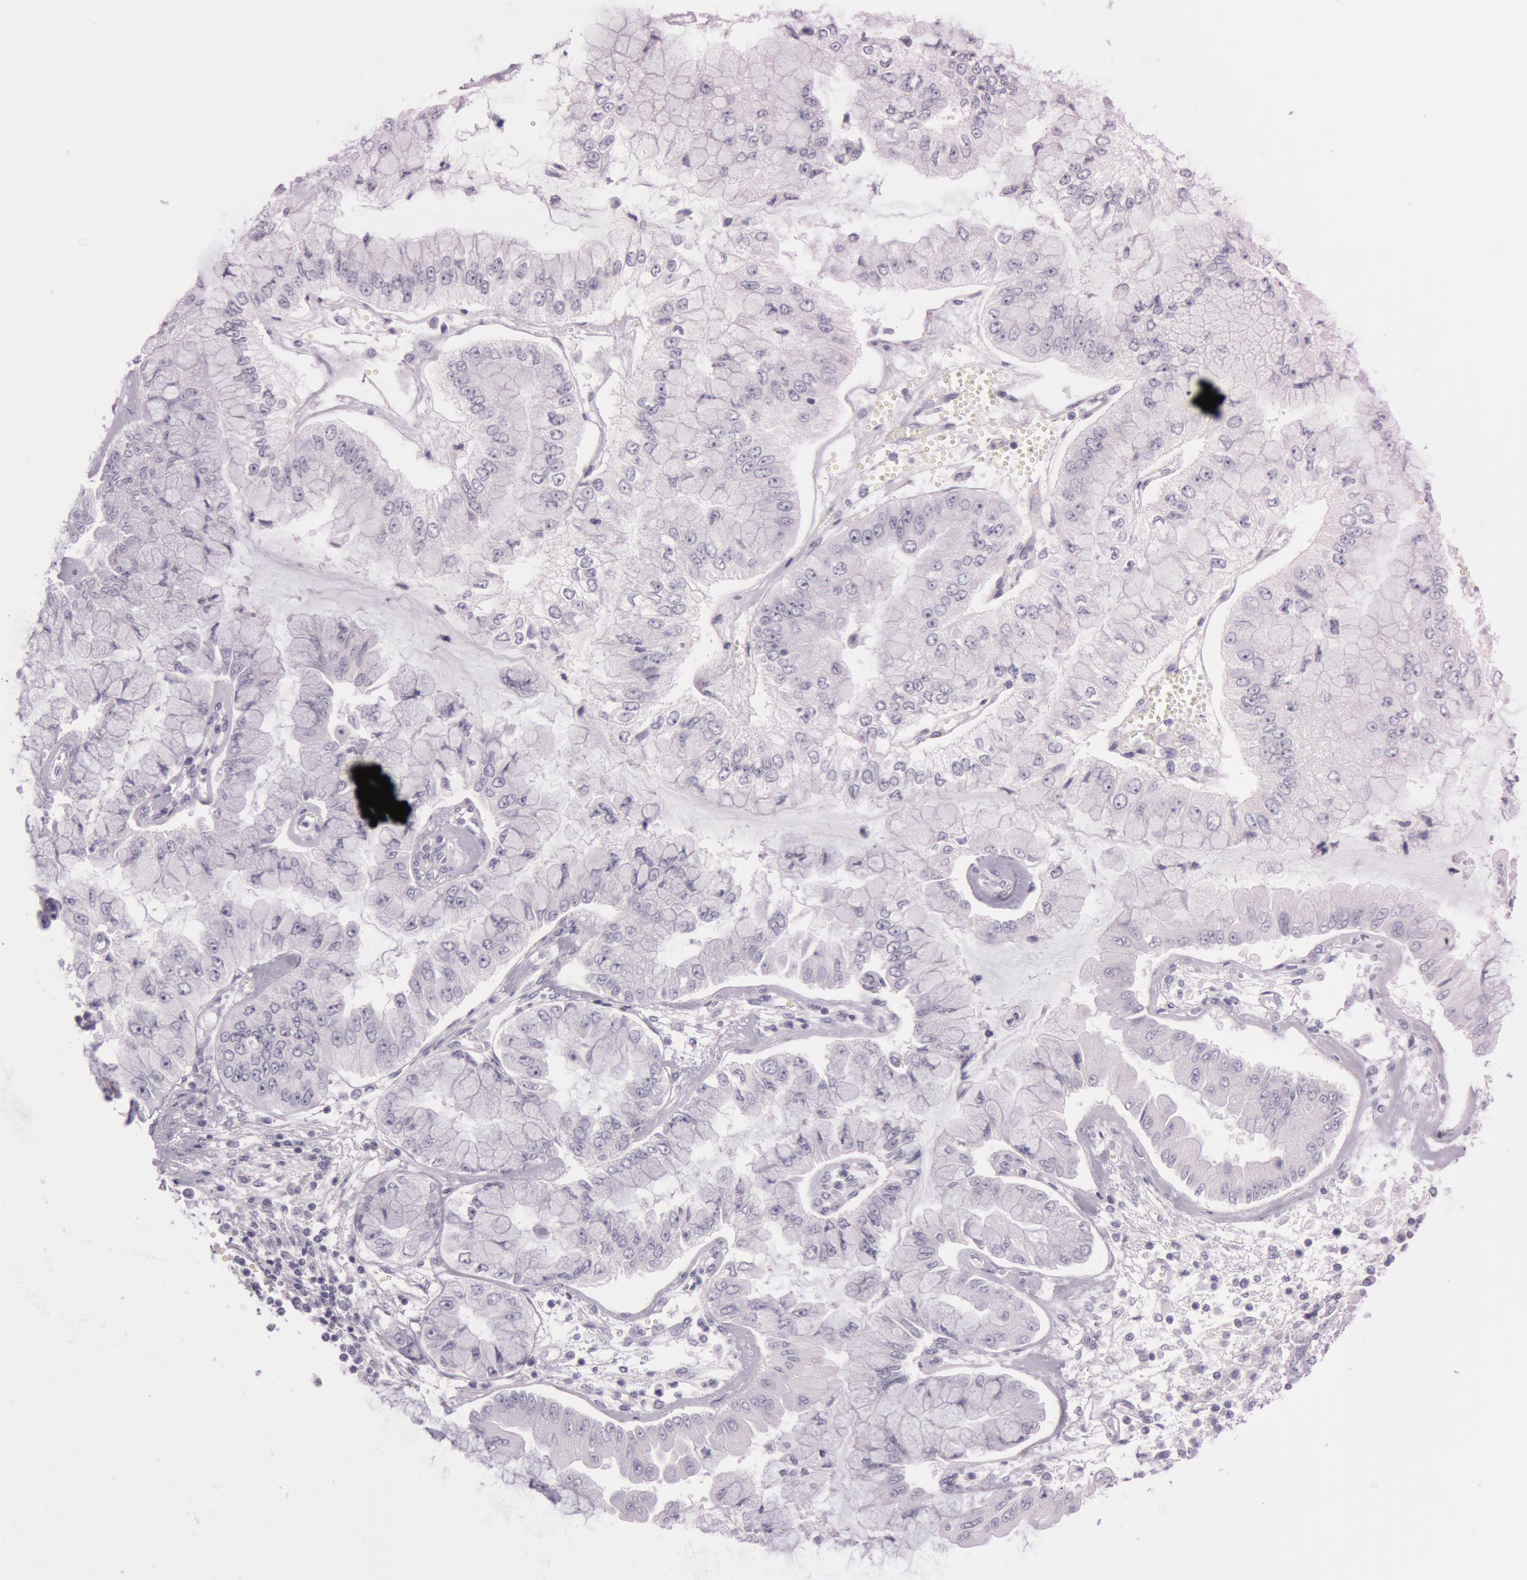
{"staining": {"intensity": "negative", "quantity": "none", "location": "none"}, "tissue": "liver cancer", "cell_type": "Tumor cells", "image_type": "cancer", "snomed": [{"axis": "morphology", "description": "Cholangiocarcinoma"}, {"axis": "topography", "description": "Liver"}], "caption": "Immunohistochemistry of liver cancer (cholangiocarcinoma) exhibits no expression in tumor cells.", "gene": "S100A7", "patient": {"sex": "female", "age": 79}}